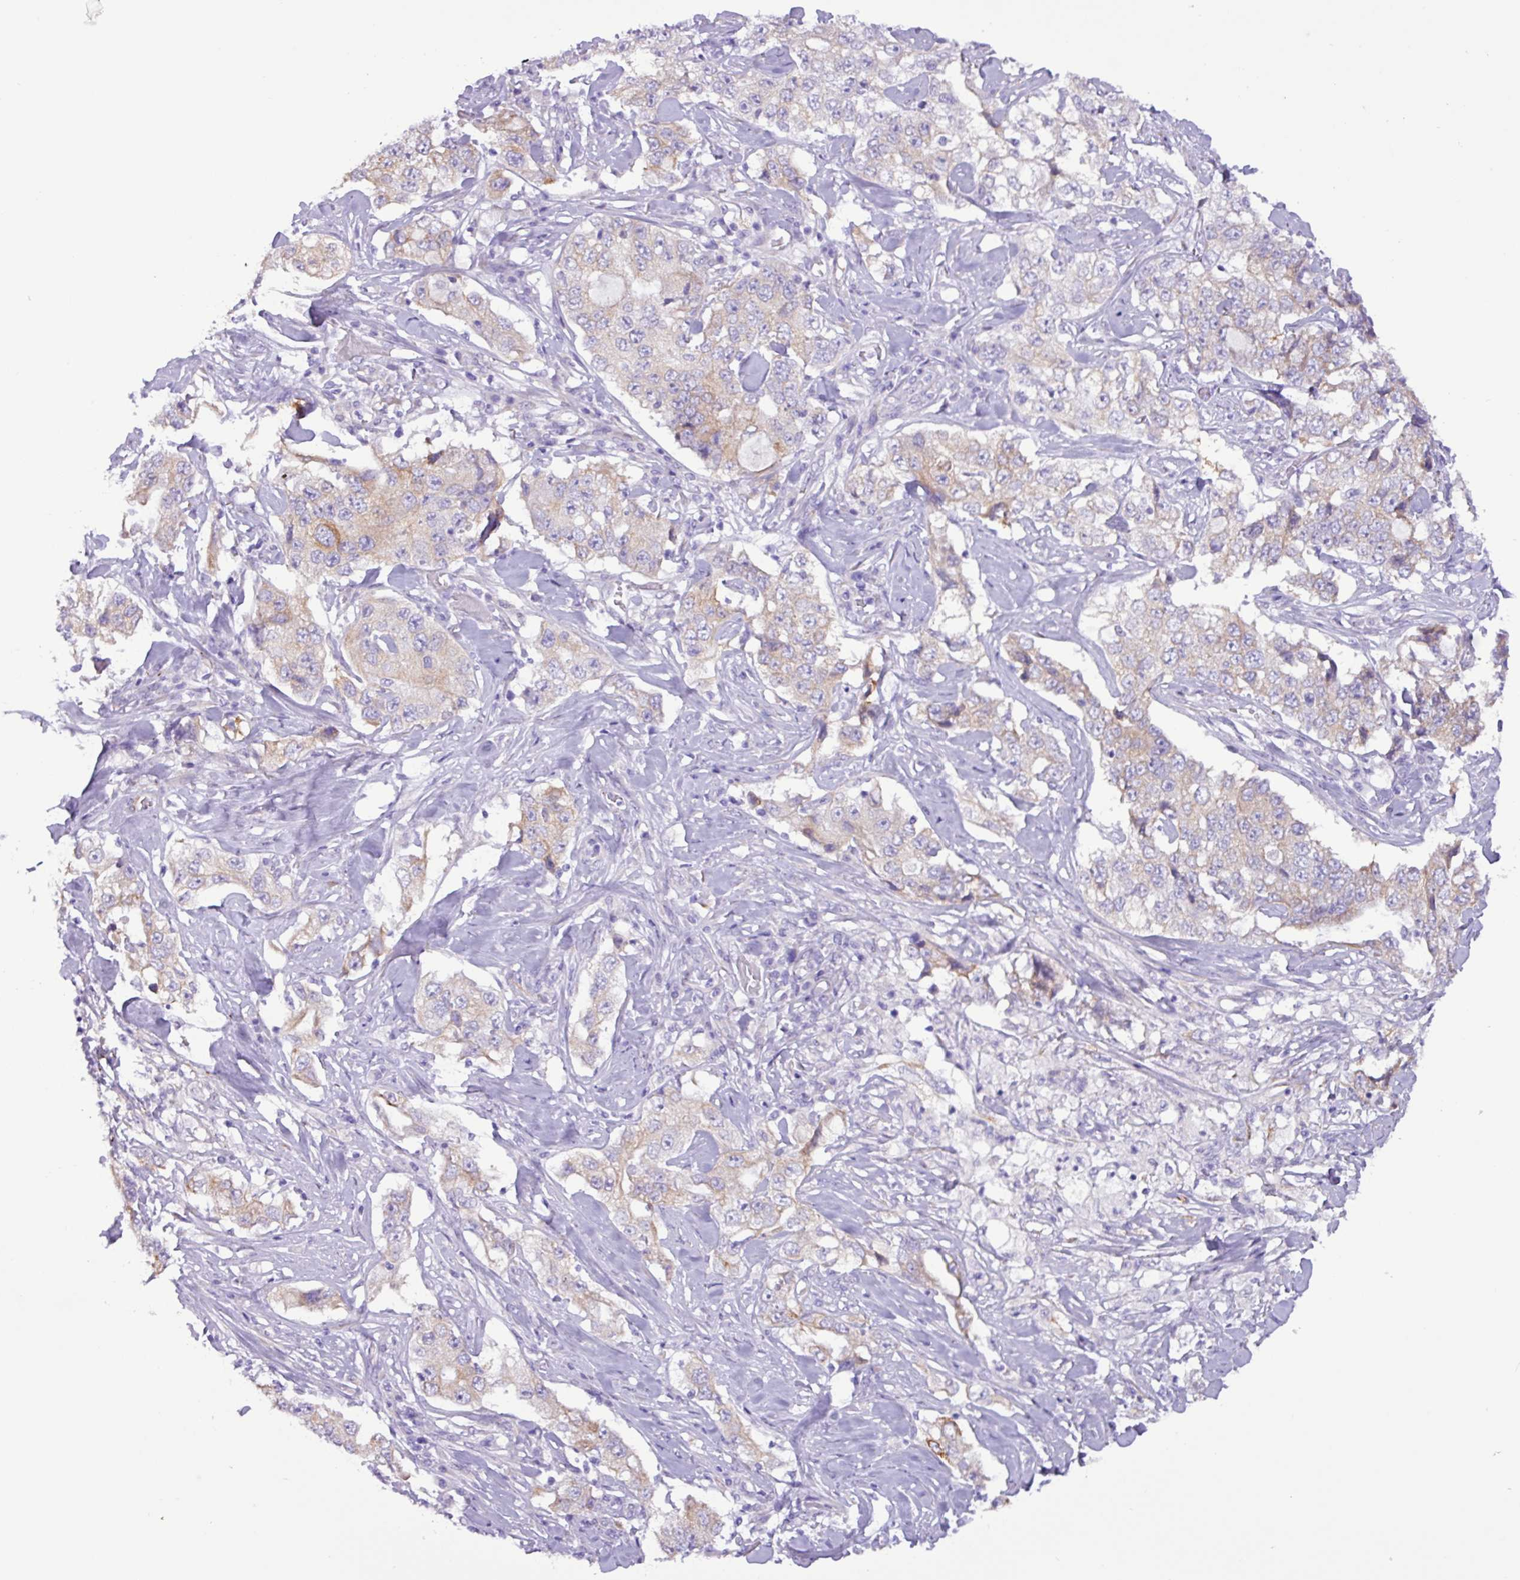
{"staining": {"intensity": "weak", "quantity": "25%-75%", "location": "cytoplasmic/membranous"}, "tissue": "lung cancer", "cell_type": "Tumor cells", "image_type": "cancer", "snomed": [{"axis": "morphology", "description": "Adenocarcinoma, NOS"}, {"axis": "topography", "description": "Lung"}], "caption": "Lung cancer (adenocarcinoma) stained for a protein exhibits weak cytoplasmic/membranous positivity in tumor cells.", "gene": "SLC38A1", "patient": {"sex": "female", "age": 51}}